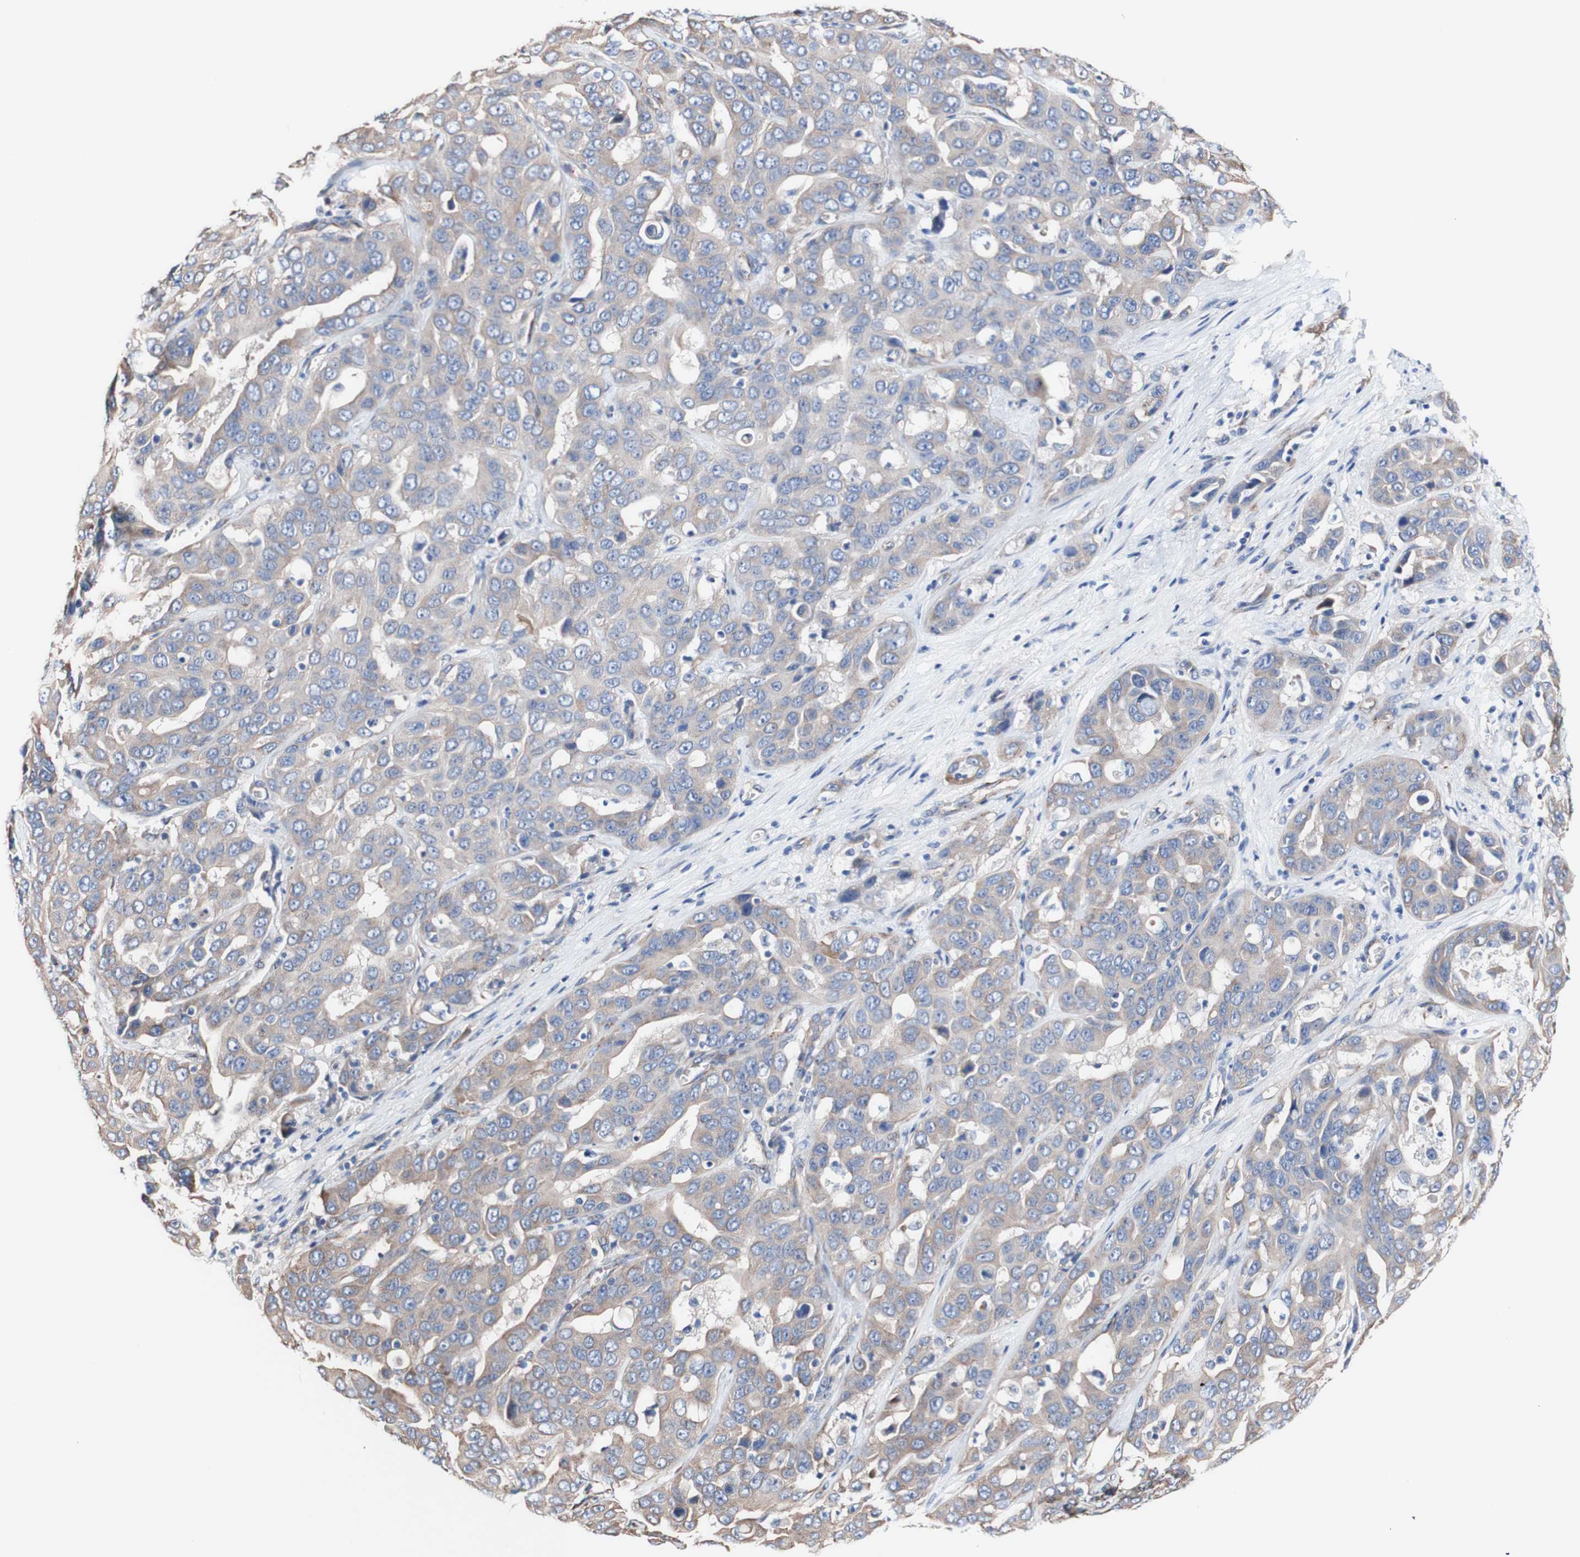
{"staining": {"intensity": "weak", "quantity": ">75%", "location": "cytoplasmic/membranous"}, "tissue": "liver cancer", "cell_type": "Tumor cells", "image_type": "cancer", "snomed": [{"axis": "morphology", "description": "Cholangiocarcinoma"}, {"axis": "topography", "description": "Liver"}], "caption": "Weak cytoplasmic/membranous protein expression is identified in approximately >75% of tumor cells in liver cancer (cholangiocarcinoma).", "gene": "LRIG3", "patient": {"sex": "female", "age": 52}}